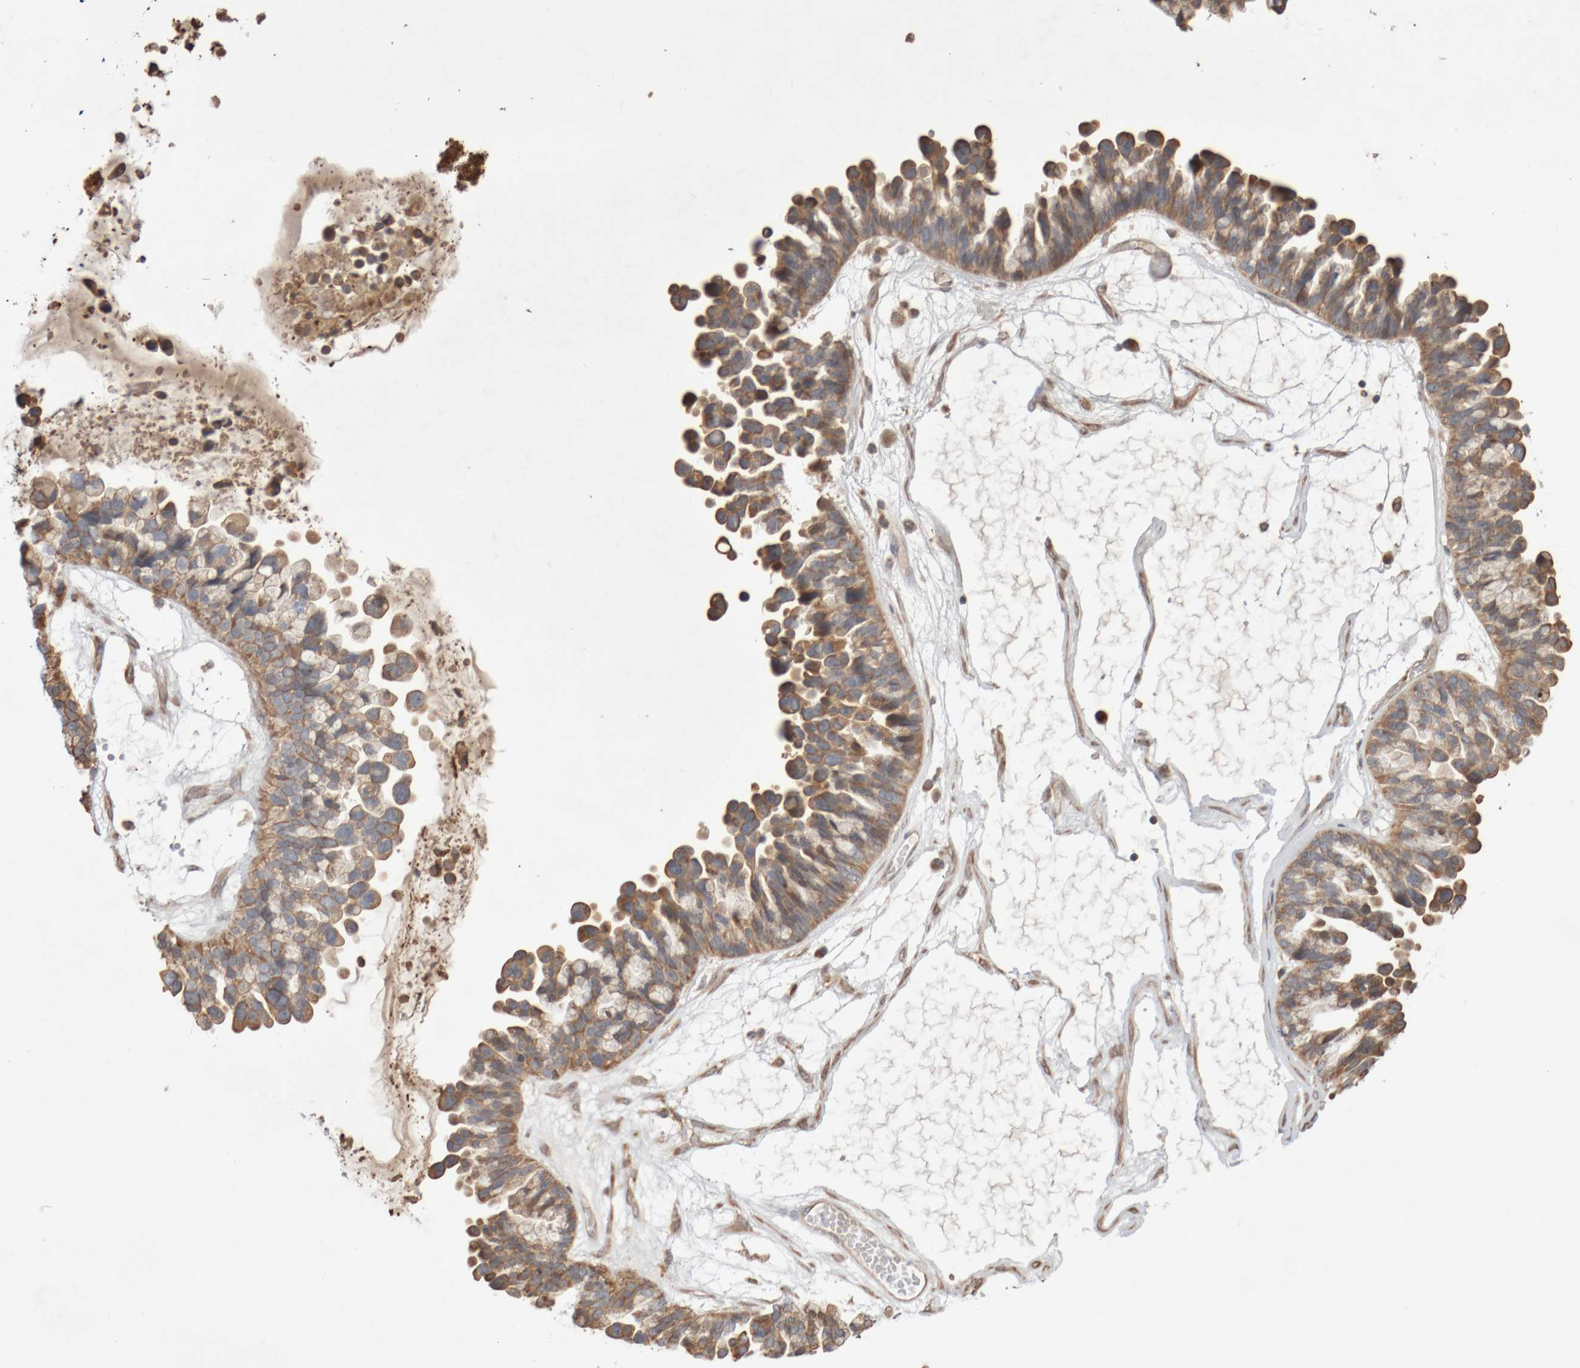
{"staining": {"intensity": "moderate", "quantity": ">75%", "location": "cytoplasmic/membranous"}, "tissue": "ovarian cancer", "cell_type": "Tumor cells", "image_type": "cancer", "snomed": [{"axis": "morphology", "description": "Cystadenocarcinoma, serous, NOS"}, {"axis": "topography", "description": "Ovary"}], "caption": "IHC image of neoplastic tissue: human ovarian serous cystadenocarcinoma stained using immunohistochemistry demonstrates medium levels of moderate protein expression localized specifically in the cytoplasmic/membranous of tumor cells, appearing as a cytoplasmic/membranous brown color.", "gene": "DPH7", "patient": {"sex": "female", "age": 56}}